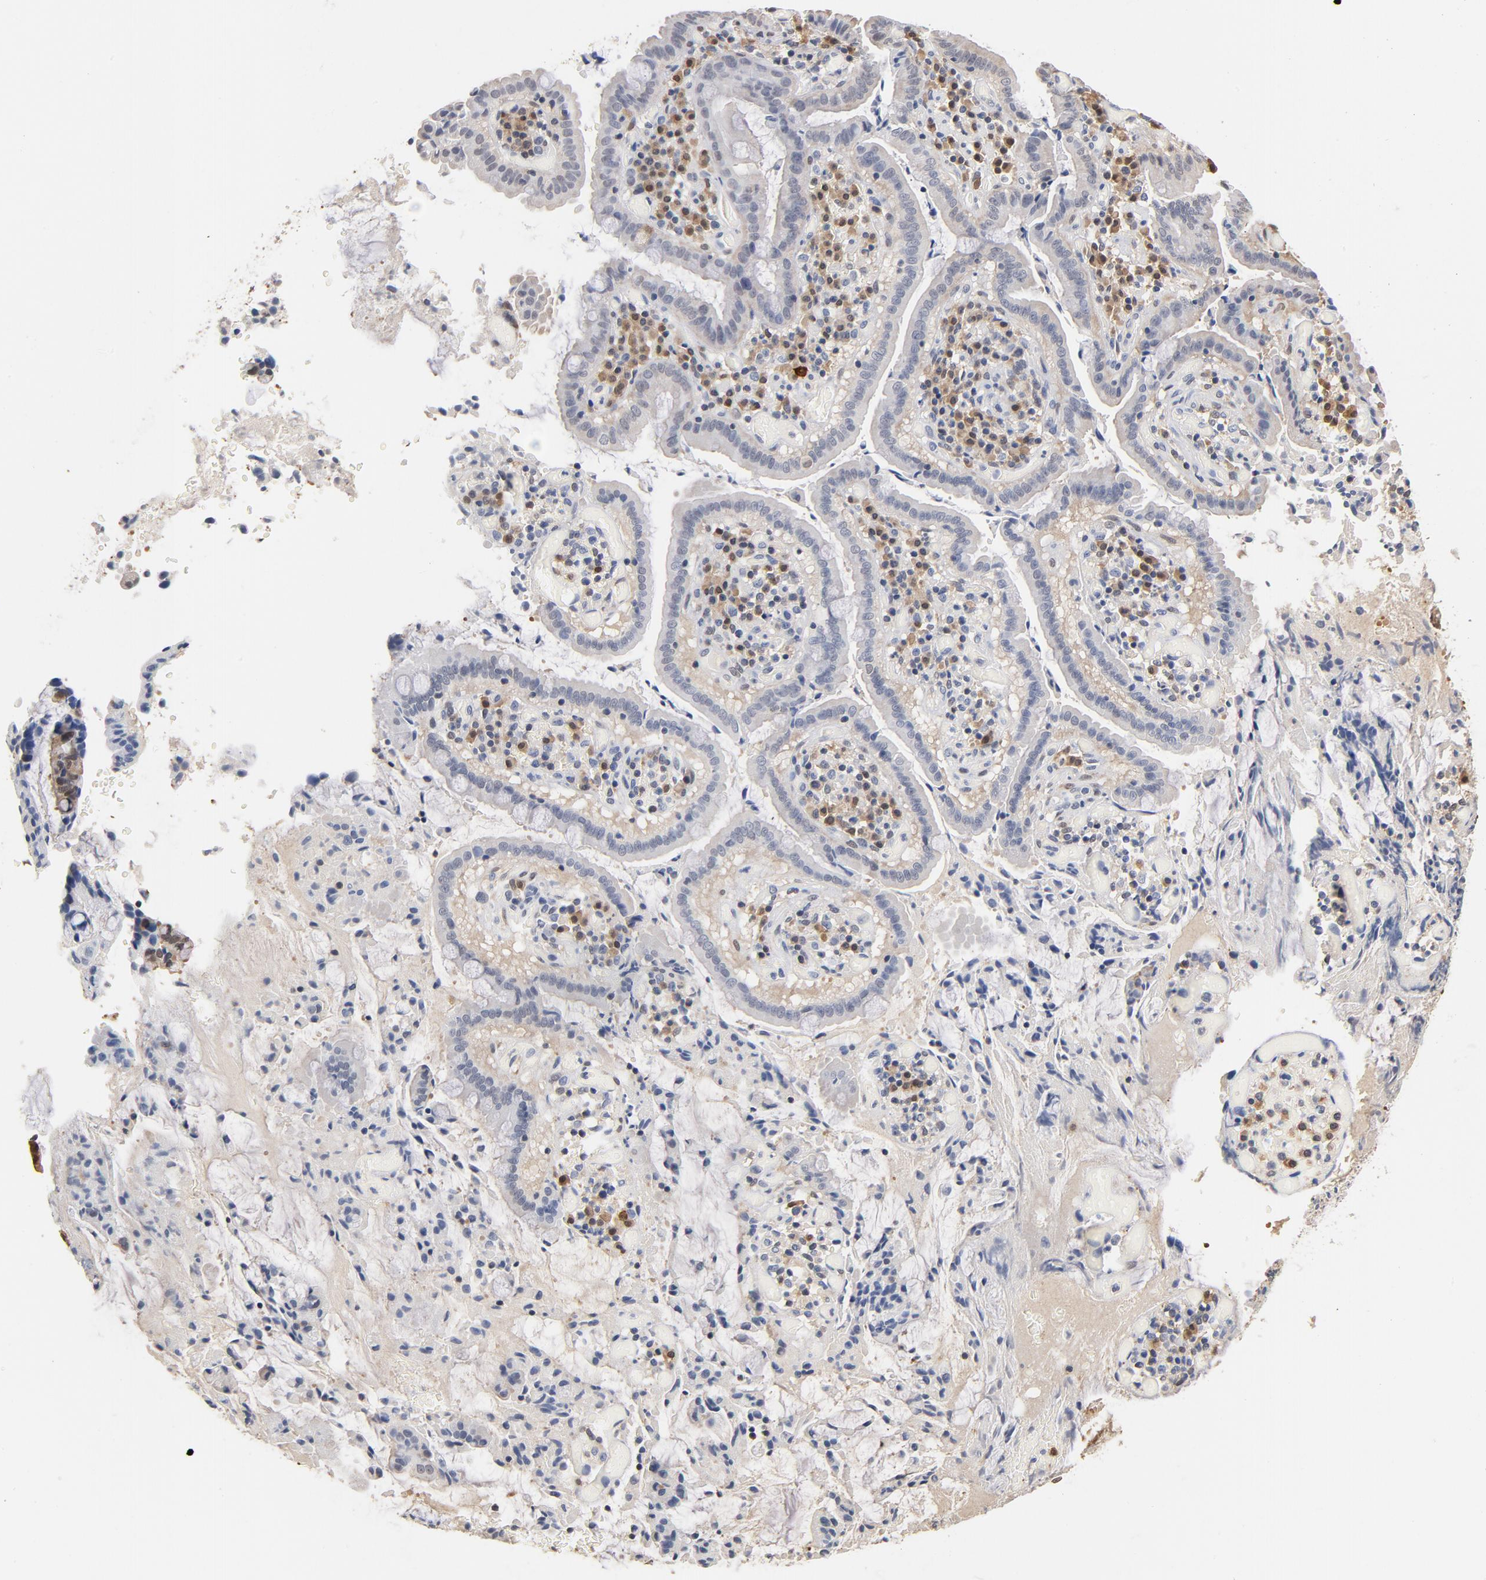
{"staining": {"intensity": "moderate", "quantity": "25%-75%", "location": "cytoplasmic/membranous"}, "tissue": "pancreatic cancer", "cell_type": "Tumor cells", "image_type": "cancer", "snomed": [{"axis": "morphology", "description": "Adenocarcinoma, NOS"}, {"axis": "topography", "description": "Pancreas"}], "caption": "This is a histology image of immunohistochemistry staining of pancreatic adenocarcinoma, which shows moderate staining in the cytoplasmic/membranous of tumor cells.", "gene": "MIF", "patient": {"sex": "male", "age": 82}}